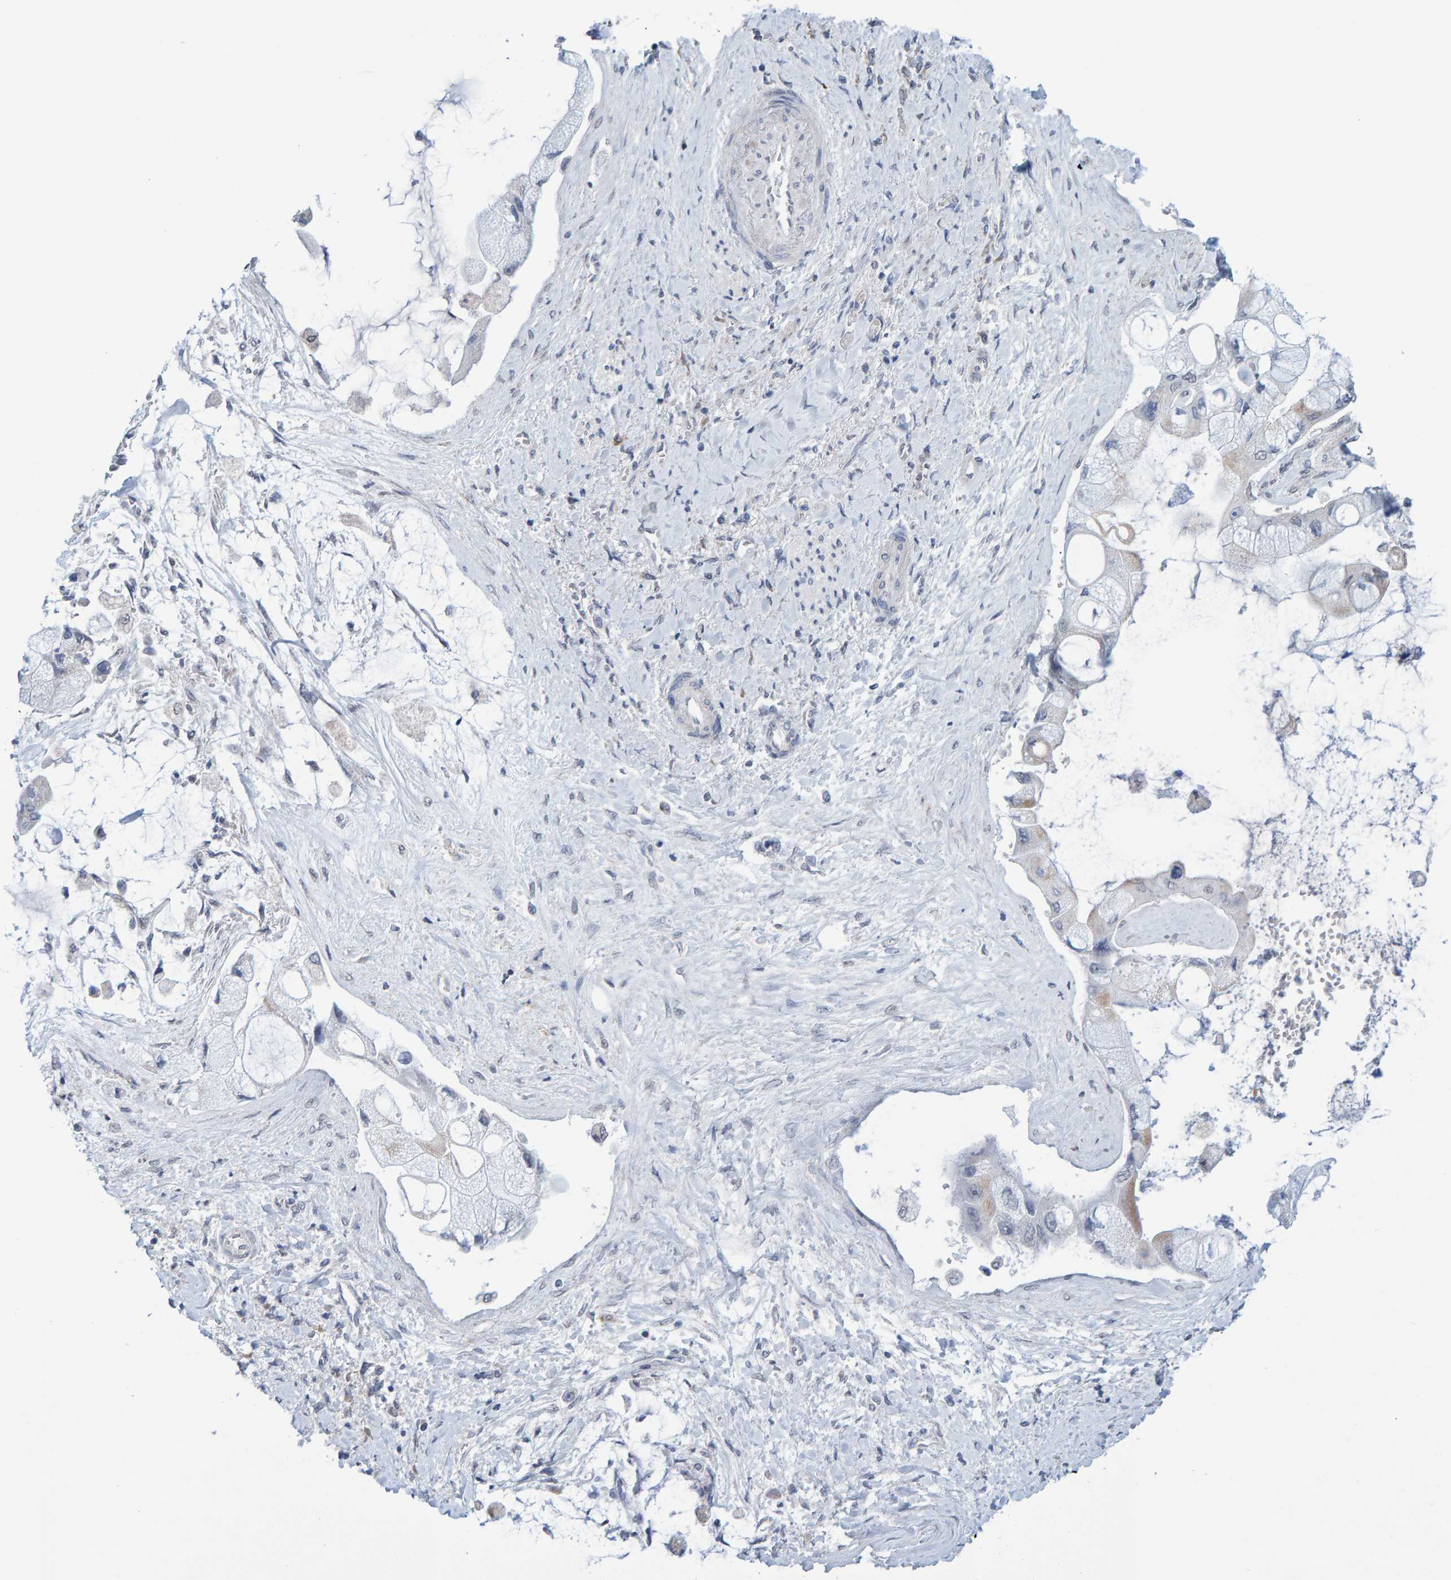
{"staining": {"intensity": "weak", "quantity": "25%-75%", "location": "cytoplasmic/membranous"}, "tissue": "liver cancer", "cell_type": "Tumor cells", "image_type": "cancer", "snomed": [{"axis": "morphology", "description": "Cholangiocarcinoma"}, {"axis": "topography", "description": "Liver"}], "caption": "Immunohistochemistry (IHC) of human liver cancer displays low levels of weak cytoplasmic/membranous expression in about 25%-75% of tumor cells.", "gene": "USP43", "patient": {"sex": "male", "age": 50}}